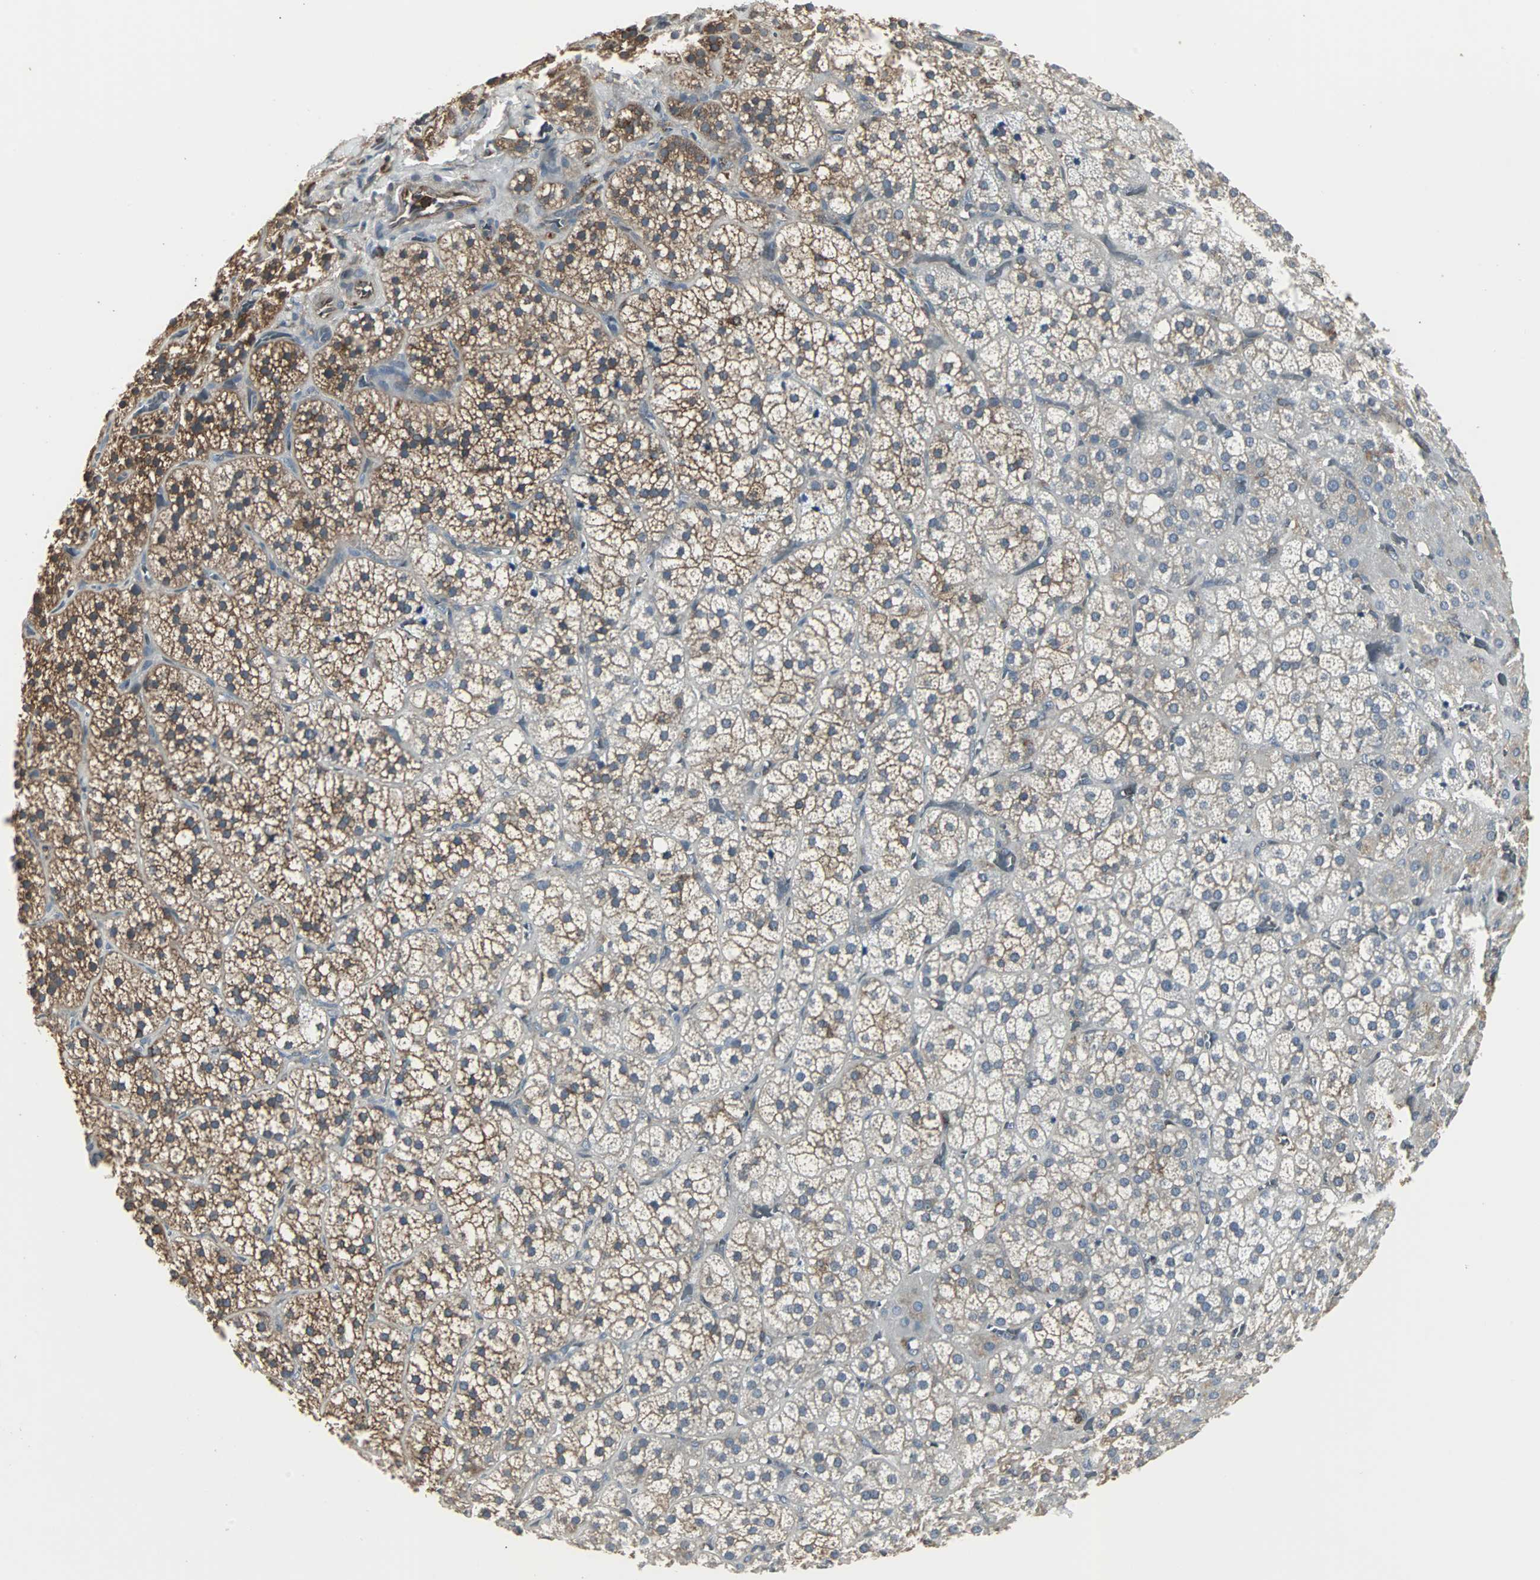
{"staining": {"intensity": "moderate", "quantity": ">75%", "location": "cytoplasmic/membranous"}, "tissue": "adrenal gland", "cell_type": "Glandular cells", "image_type": "normal", "snomed": [{"axis": "morphology", "description": "Normal tissue, NOS"}, {"axis": "topography", "description": "Adrenal gland"}], "caption": "Immunohistochemical staining of normal human adrenal gland displays moderate cytoplasmic/membranous protein expression in approximately >75% of glandular cells.", "gene": "LRRFIP1", "patient": {"sex": "female", "age": 71}}